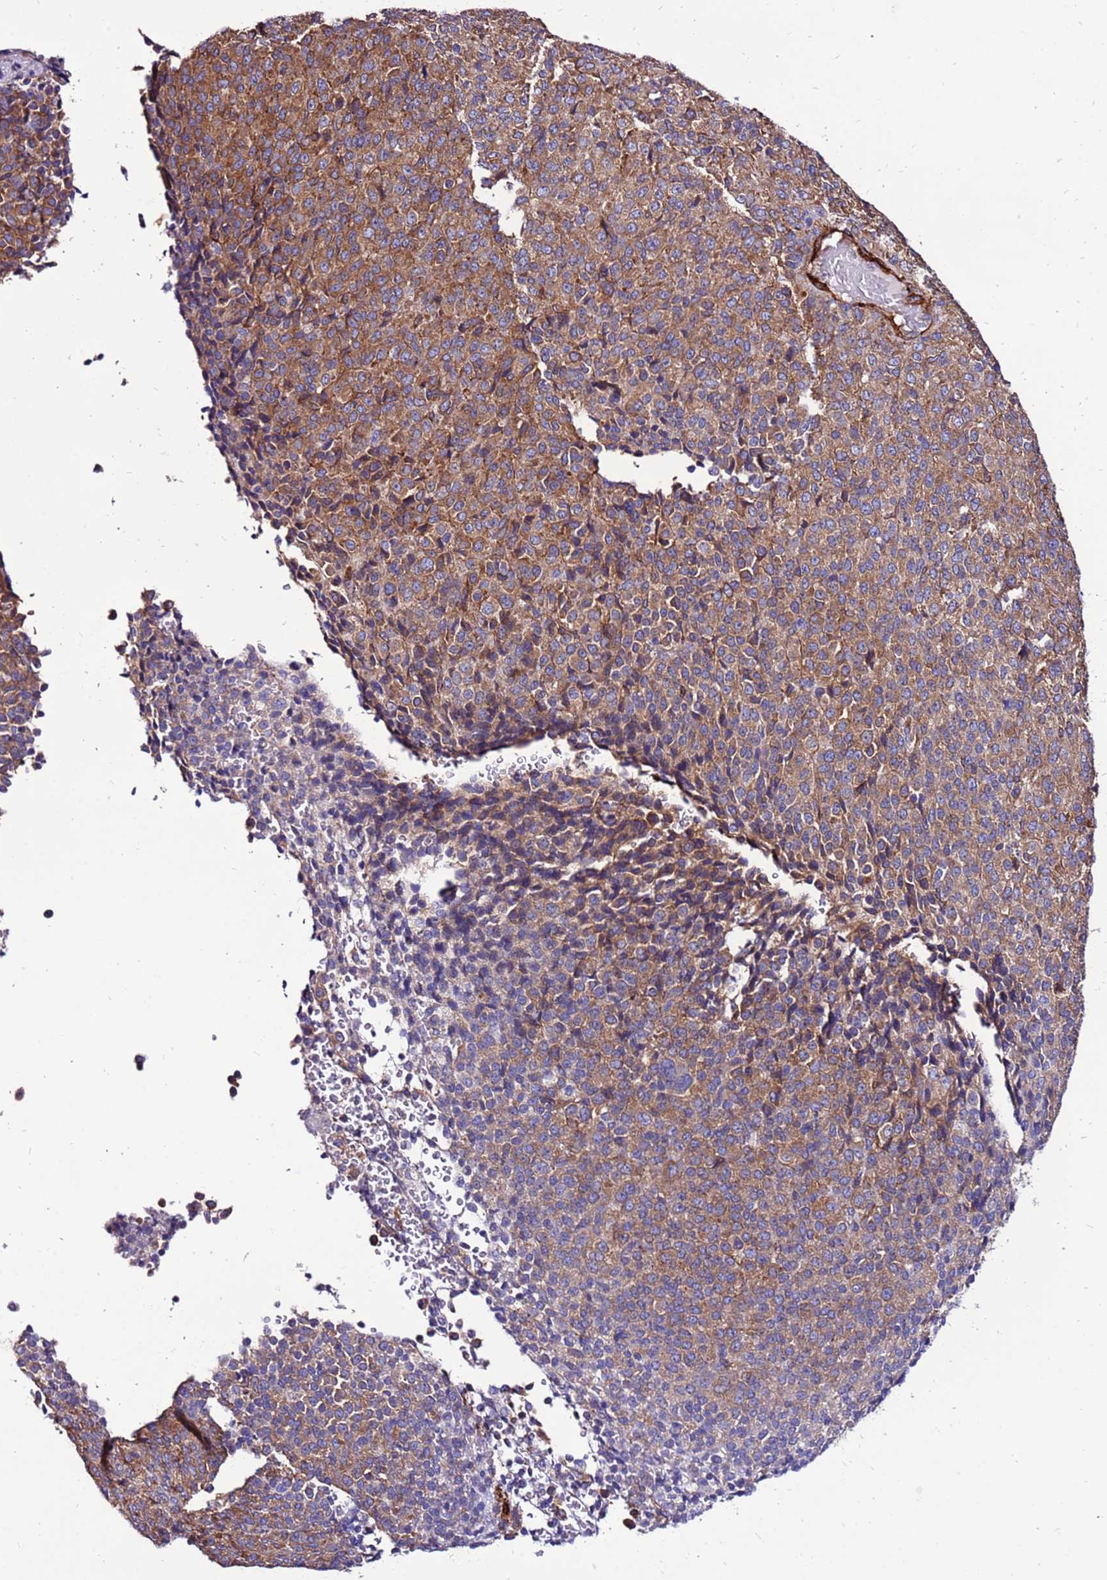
{"staining": {"intensity": "moderate", "quantity": ">75%", "location": "cytoplasmic/membranous"}, "tissue": "melanoma", "cell_type": "Tumor cells", "image_type": "cancer", "snomed": [{"axis": "morphology", "description": "Malignant melanoma, Metastatic site"}, {"axis": "topography", "description": "Brain"}], "caption": "Immunohistochemistry (IHC) of melanoma shows medium levels of moderate cytoplasmic/membranous positivity in approximately >75% of tumor cells.", "gene": "EI24", "patient": {"sex": "female", "age": 56}}